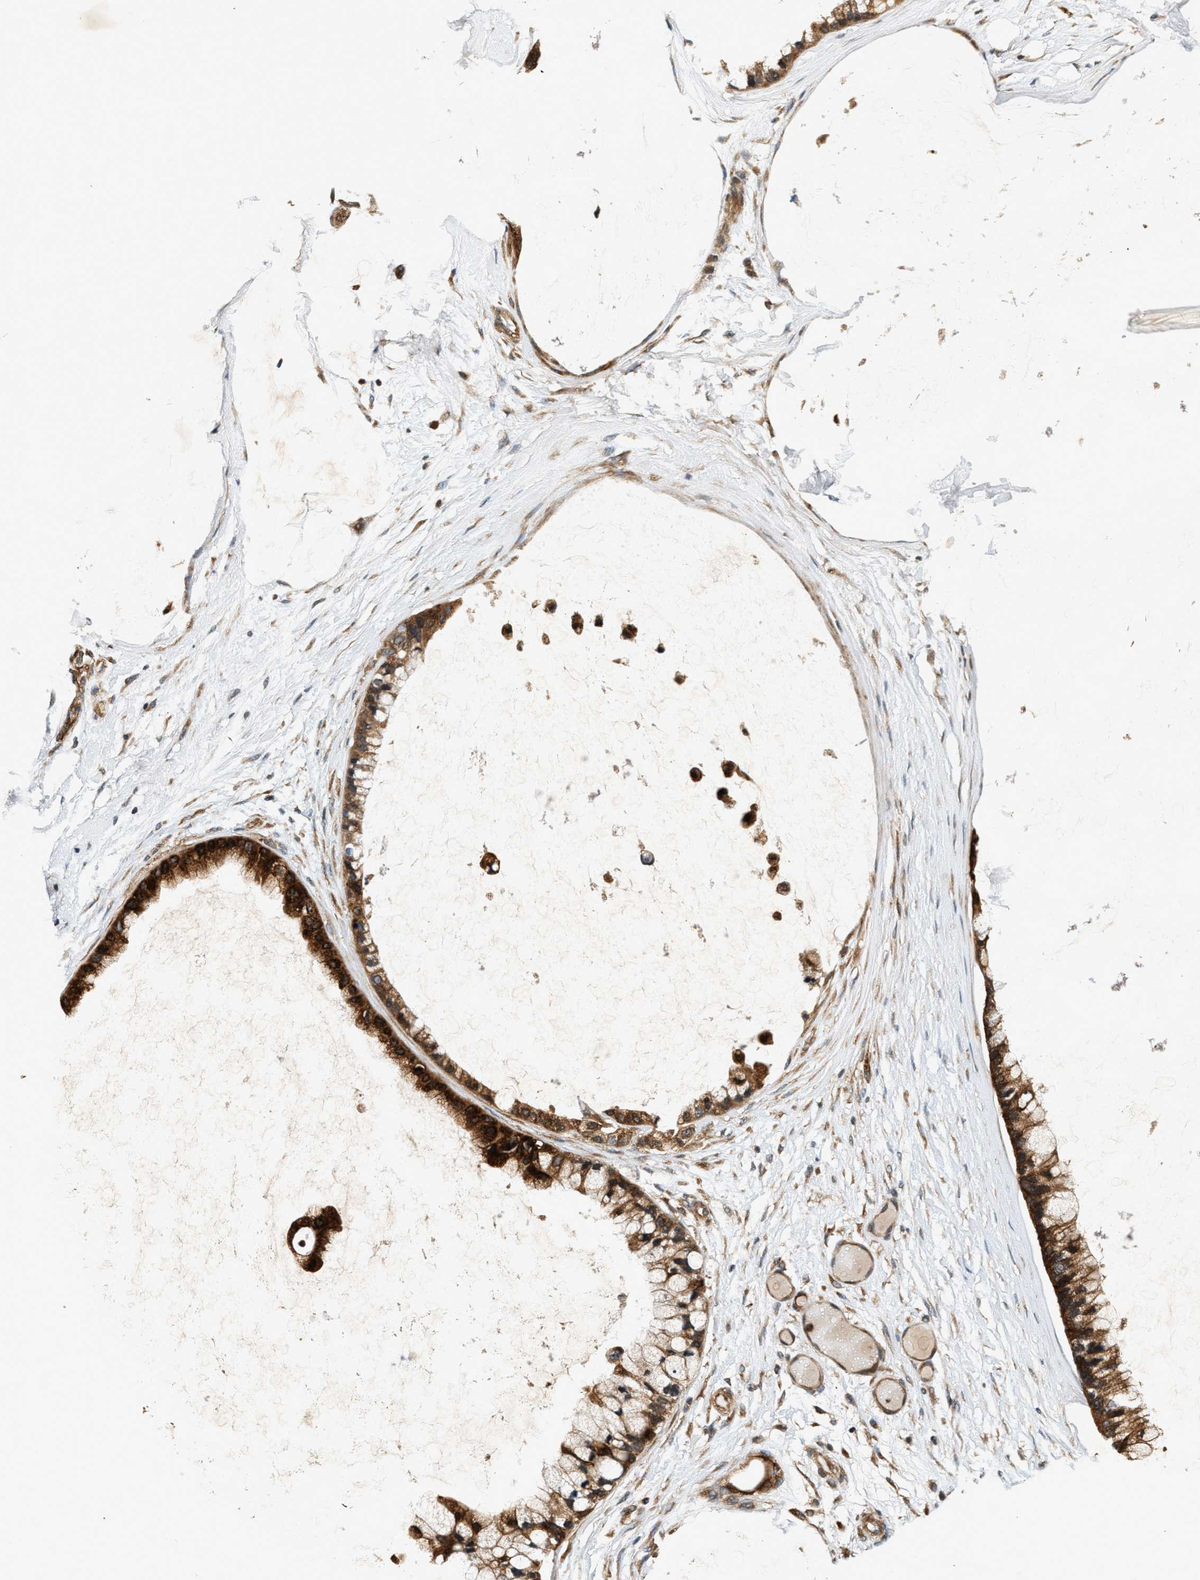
{"staining": {"intensity": "strong", "quantity": ">75%", "location": "cytoplasmic/membranous"}, "tissue": "ovarian cancer", "cell_type": "Tumor cells", "image_type": "cancer", "snomed": [{"axis": "morphology", "description": "Cystadenocarcinoma, mucinous, NOS"}, {"axis": "topography", "description": "Ovary"}], "caption": "A high-resolution photomicrograph shows immunohistochemistry (IHC) staining of ovarian mucinous cystadenocarcinoma, which reveals strong cytoplasmic/membranous staining in approximately >75% of tumor cells.", "gene": "SAMD9", "patient": {"sex": "female", "age": 39}}